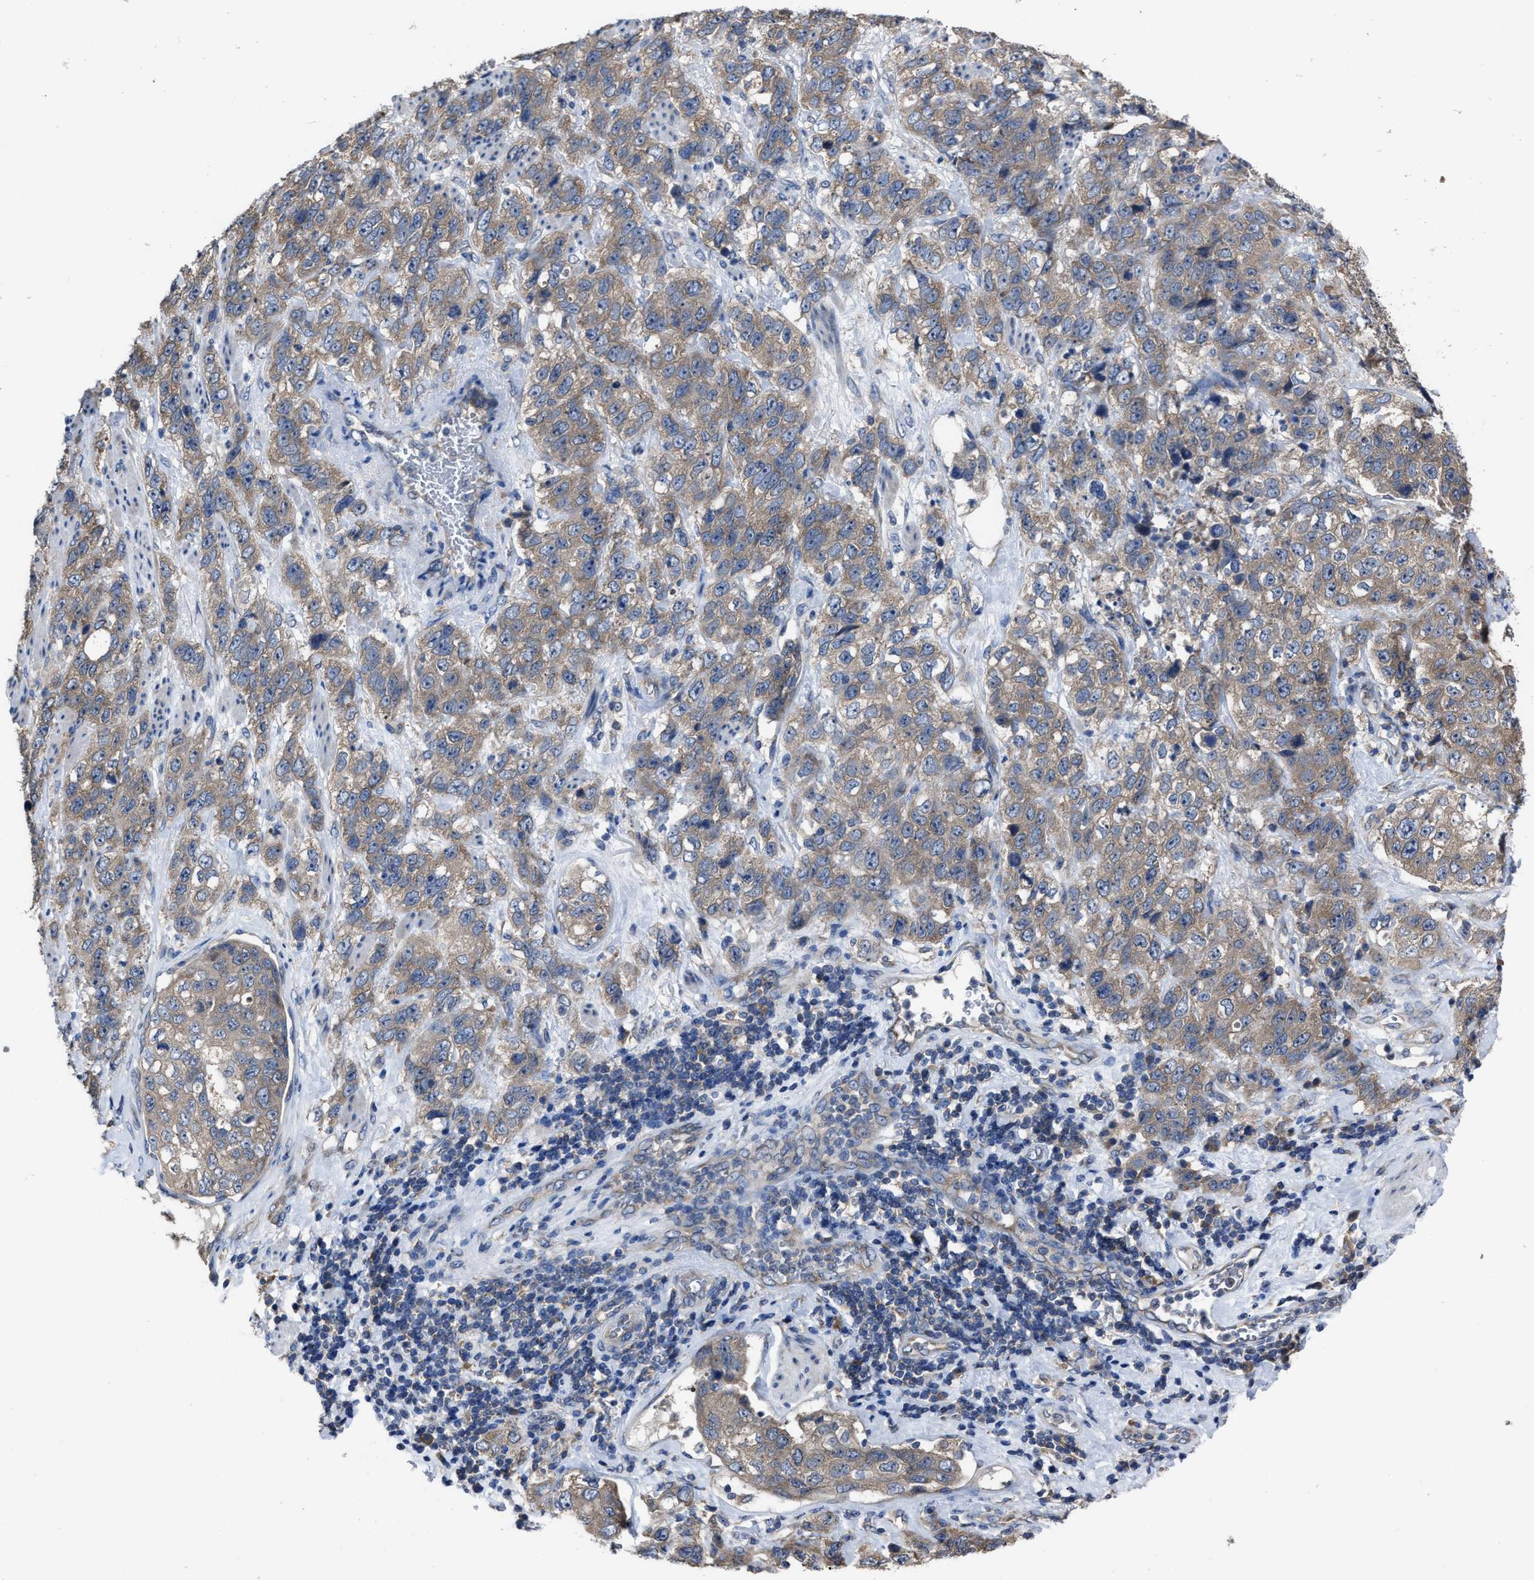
{"staining": {"intensity": "weak", "quantity": "<25%", "location": "cytoplasmic/membranous"}, "tissue": "stomach cancer", "cell_type": "Tumor cells", "image_type": "cancer", "snomed": [{"axis": "morphology", "description": "Adenocarcinoma, NOS"}, {"axis": "topography", "description": "Stomach"}], "caption": "Immunohistochemistry (IHC) of human stomach cancer exhibits no expression in tumor cells.", "gene": "UPF1", "patient": {"sex": "male", "age": 48}}